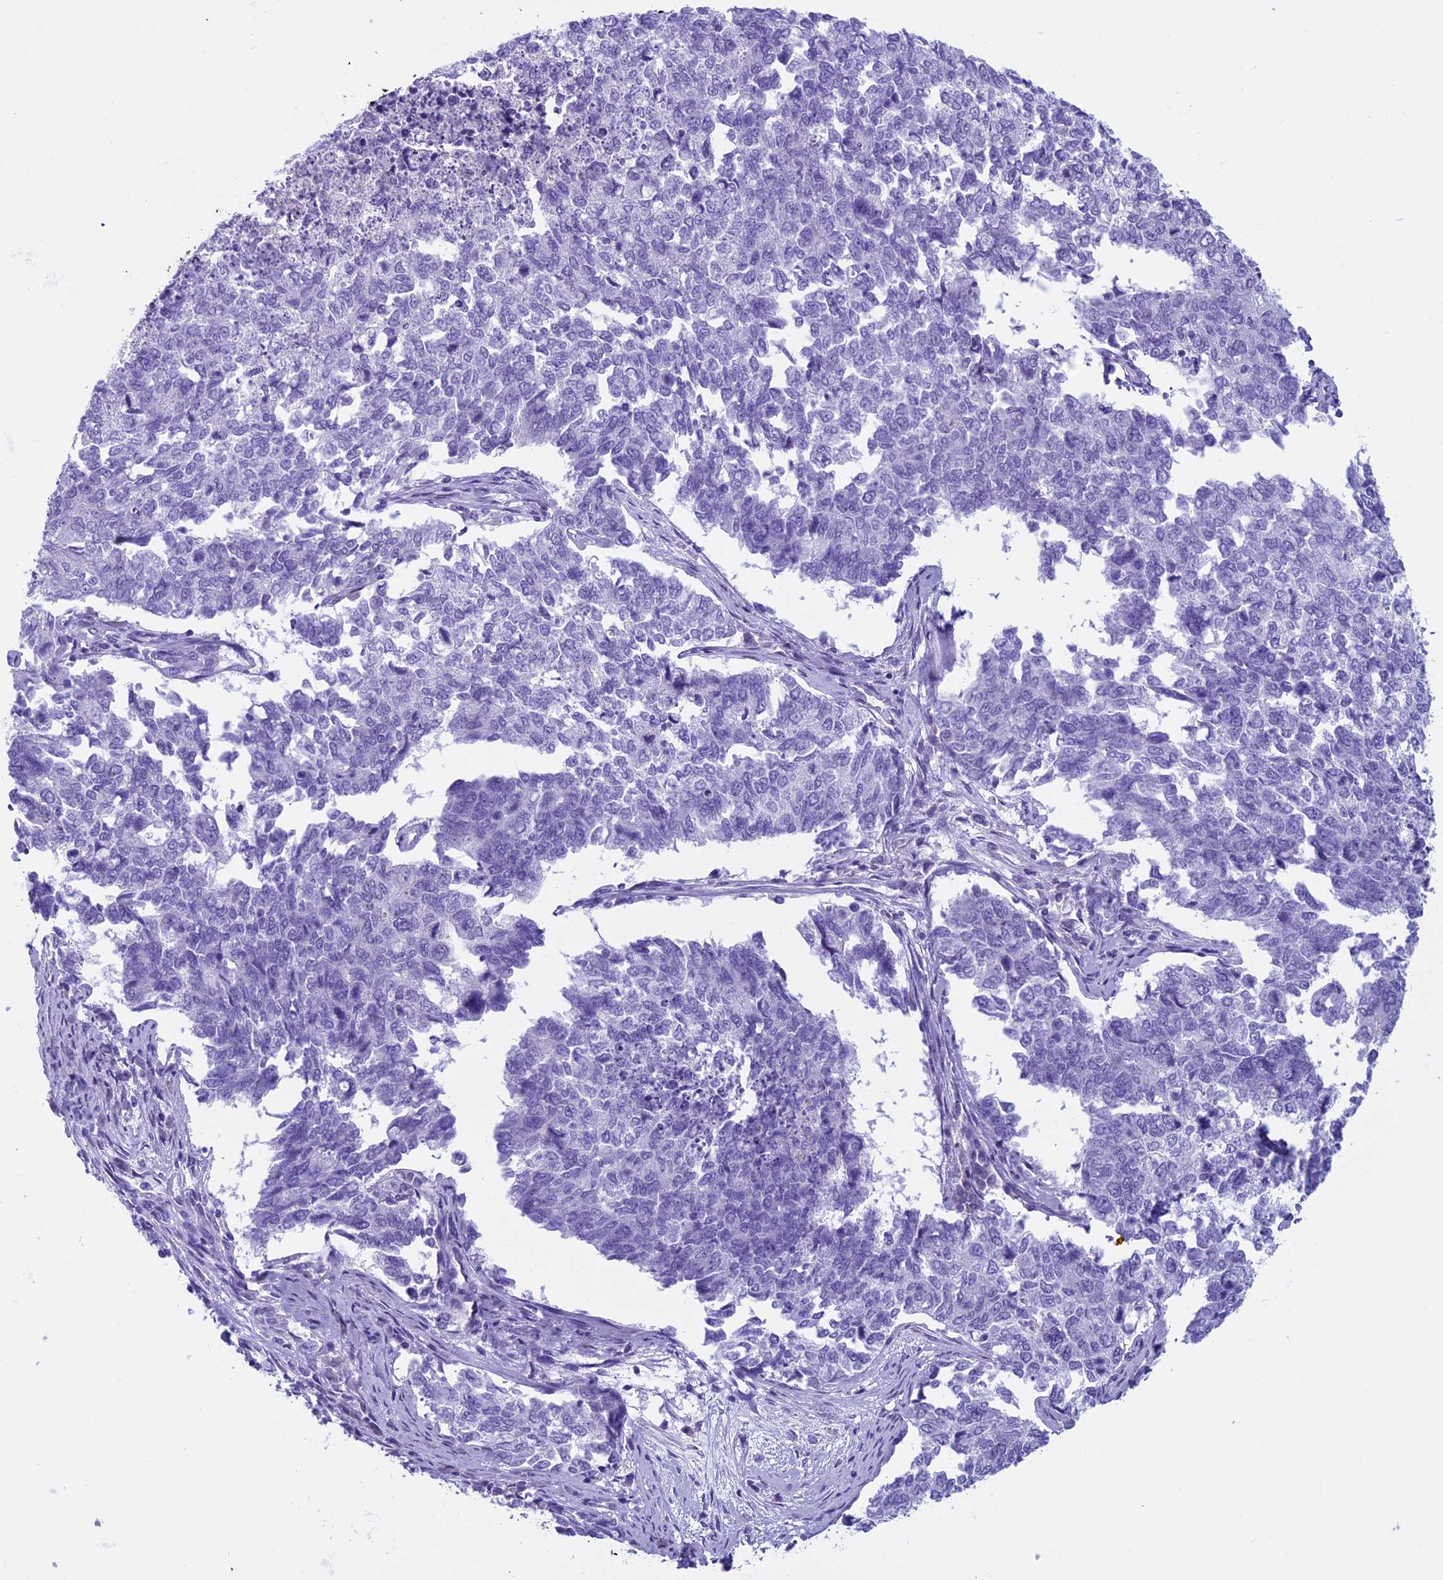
{"staining": {"intensity": "negative", "quantity": "none", "location": "none"}, "tissue": "cervical cancer", "cell_type": "Tumor cells", "image_type": "cancer", "snomed": [{"axis": "morphology", "description": "Squamous cell carcinoma, NOS"}, {"axis": "topography", "description": "Cervix"}], "caption": "The immunohistochemistry photomicrograph has no significant expression in tumor cells of cervical cancer (squamous cell carcinoma) tissue.", "gene": "ZNF563", "patient": {"sex": "female", "age": 63}}